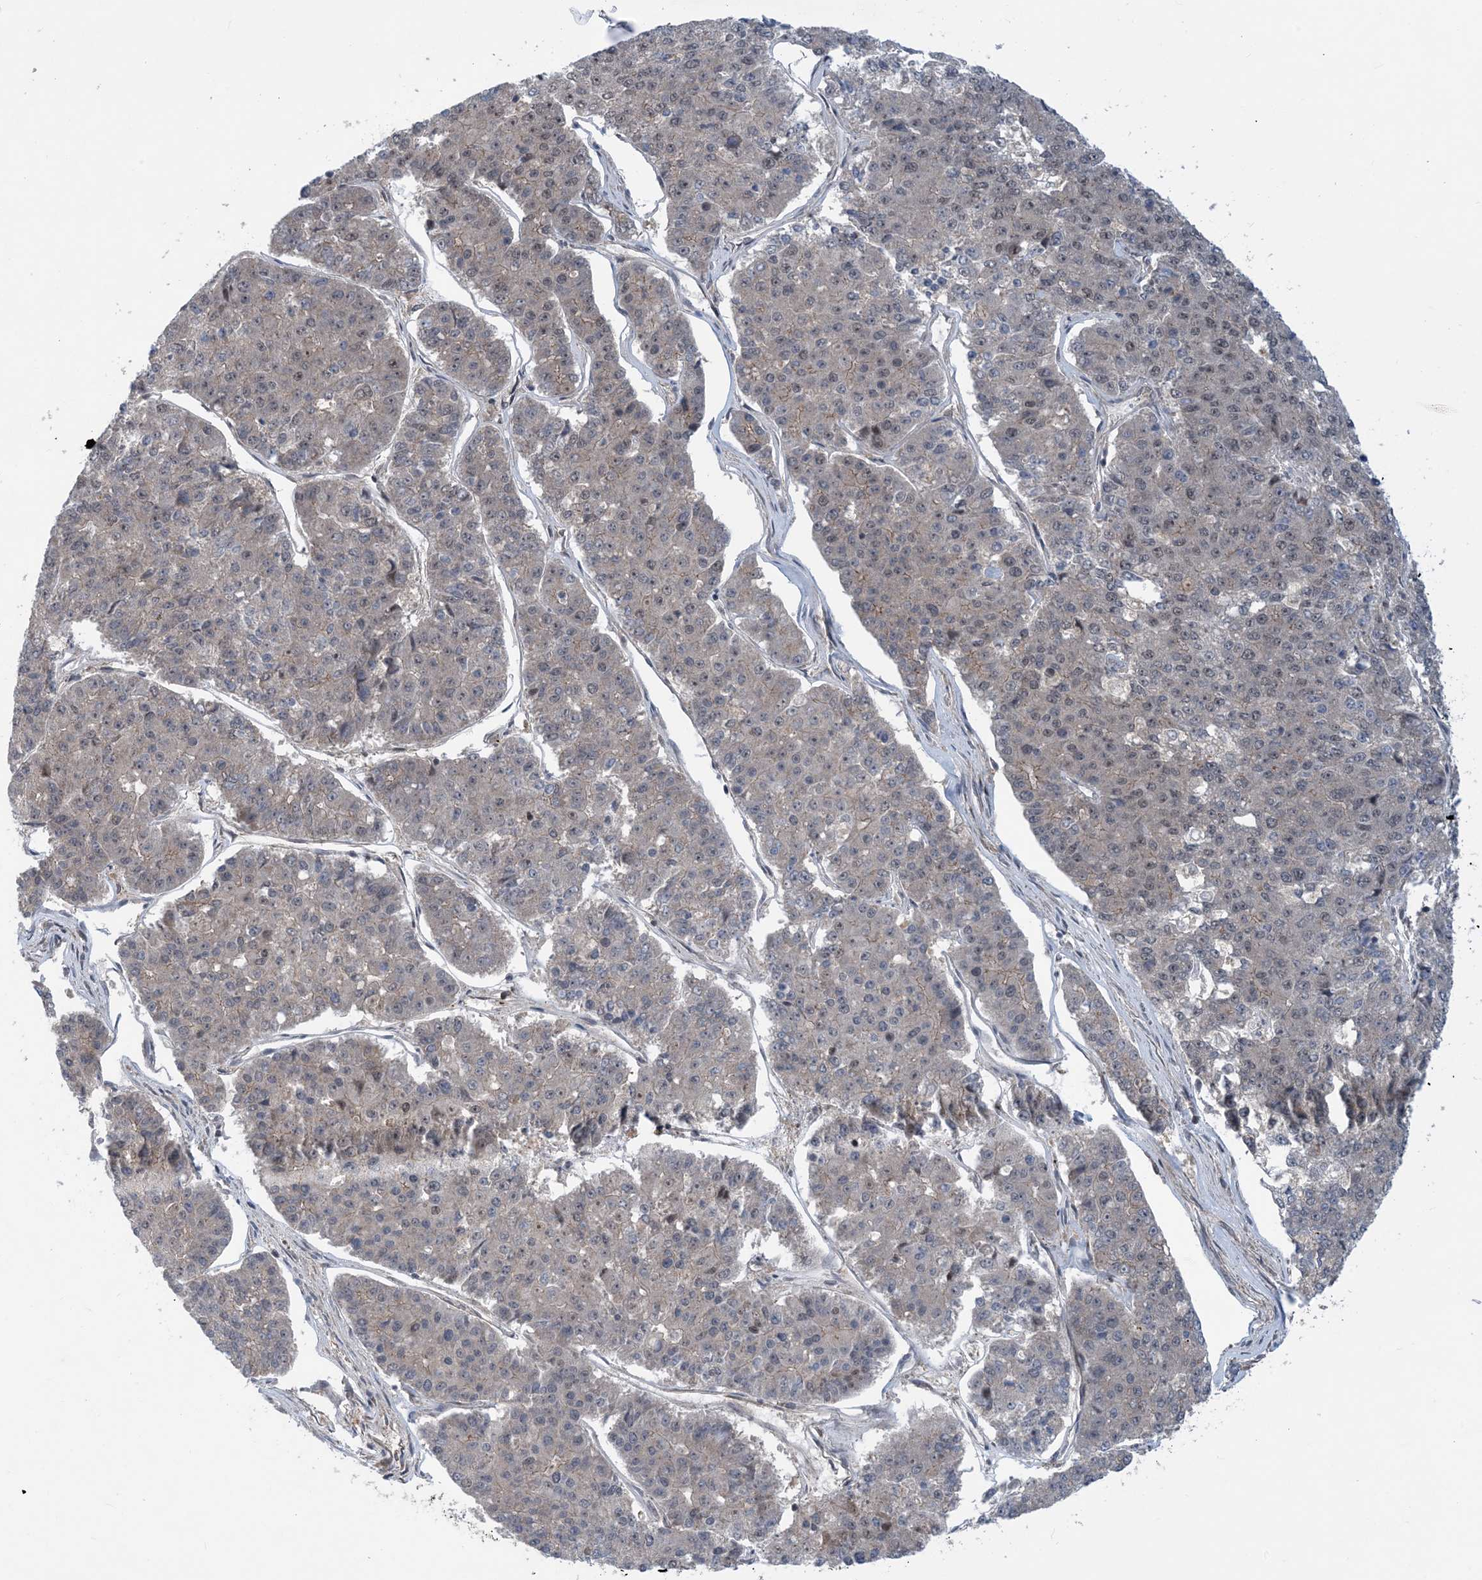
{"staining": {"intensity": "negative", "quantity": "none", "location": "none"}, "tissue": "pancreatic cancer", "cell_type": "Tumor cells", "image_type": "cancer", "snomed": [{"axis": "morphology", "description": "Adenocarcinoma, NOS"}, {"axis": "topography", "description": "Pancreas"}], "caption": "Tumor cells show no significant protein positivity in pancreatic adenocarcinoma.", "gene": "HEMK1", "patient": {"sex": "male", "age": 50}}